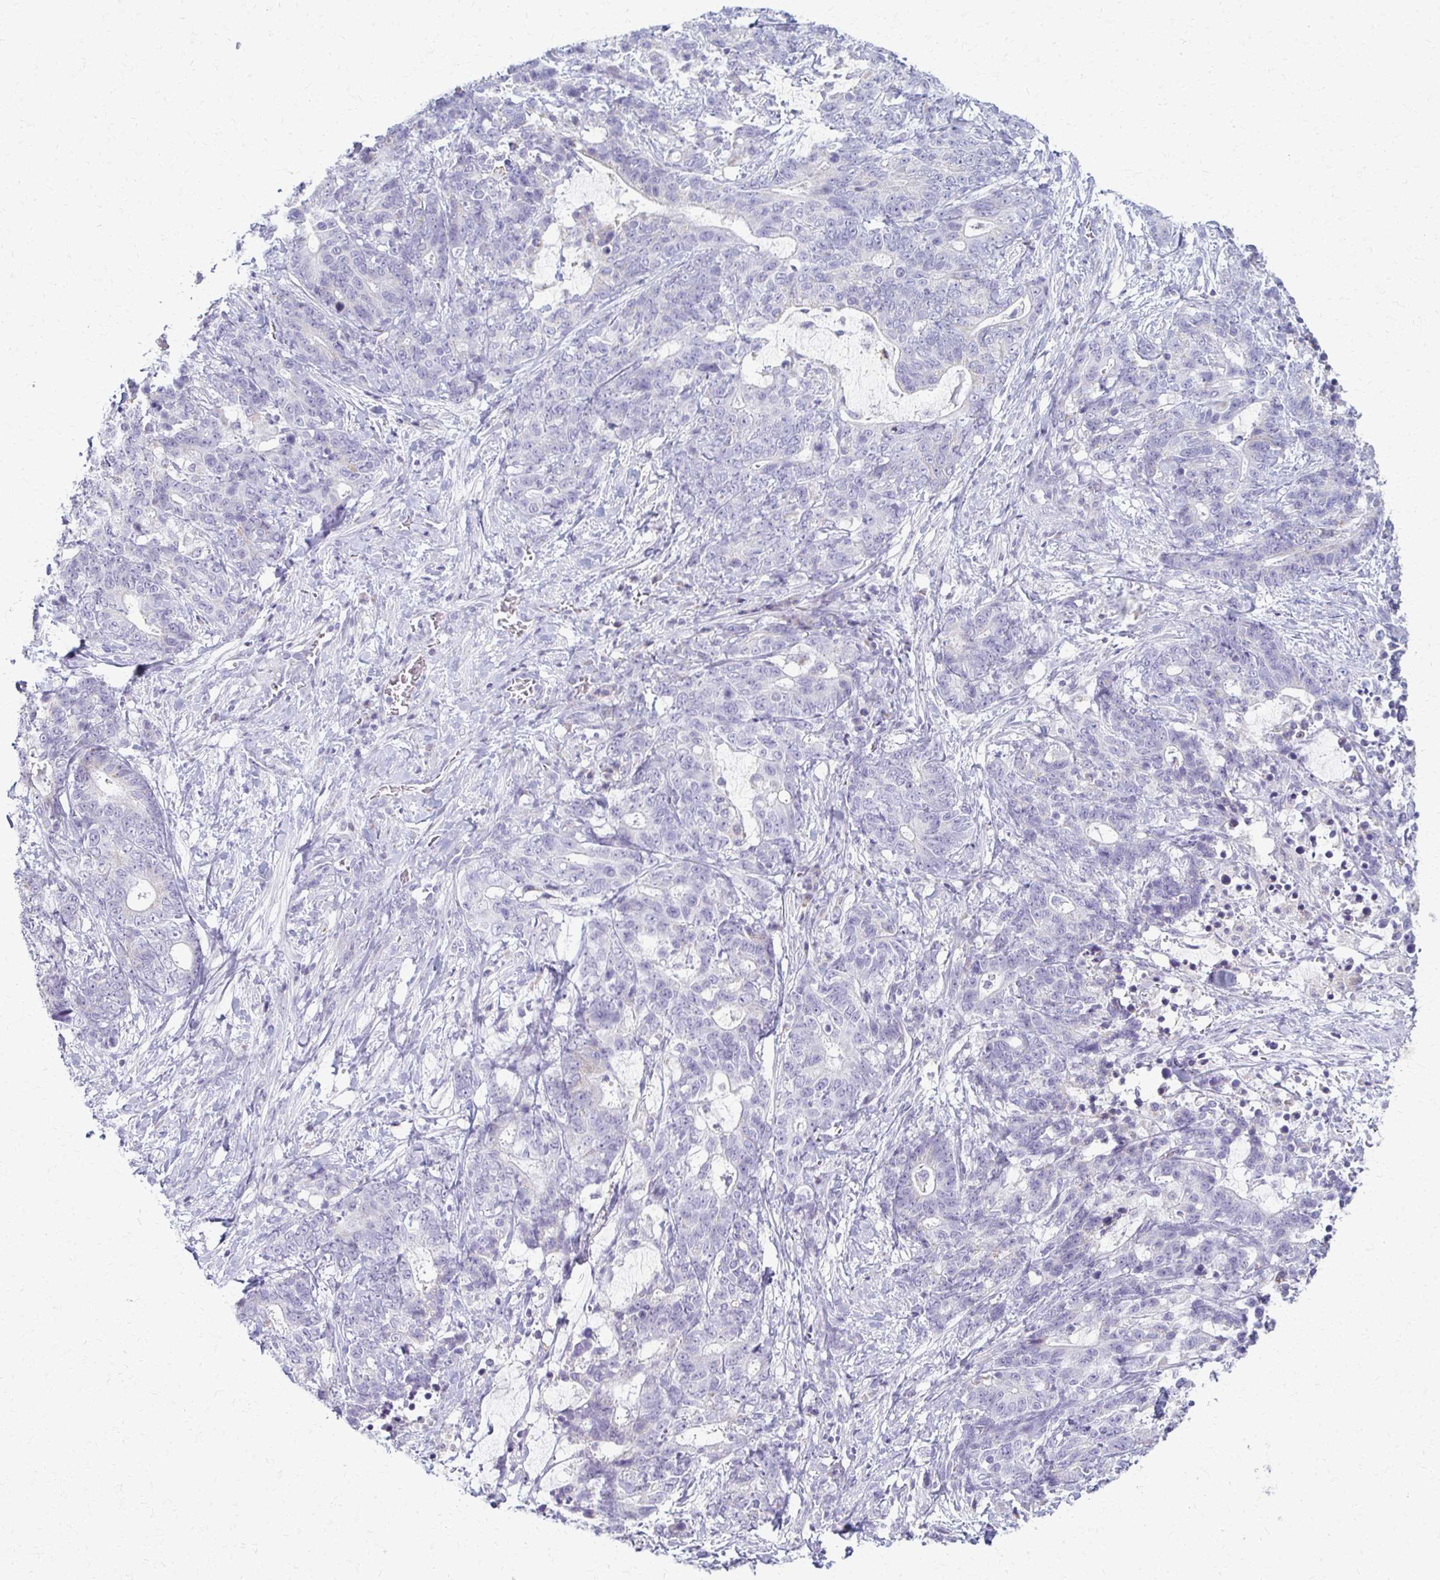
{"staining": {"intensity": "negative", "quantity": "none", "location": "none"}, "tissue": "stomach cancer", "cell_type": "Tumor cells", "image_type": "cancer", "snomed": [{"axis": "morphology", "description": "Normal tissue, NOS"}, {"axis": "morphology", "description": "Adenocarcinoma, NOS"}, {"axis": "topography", "description": "Stomach"}], "caption": "Photomicrograph shows no protein staining in tumor cells of stomach cancer tissue.", "gene": "FCGR2B", "patient": {"sex": "female", "age": 64}}